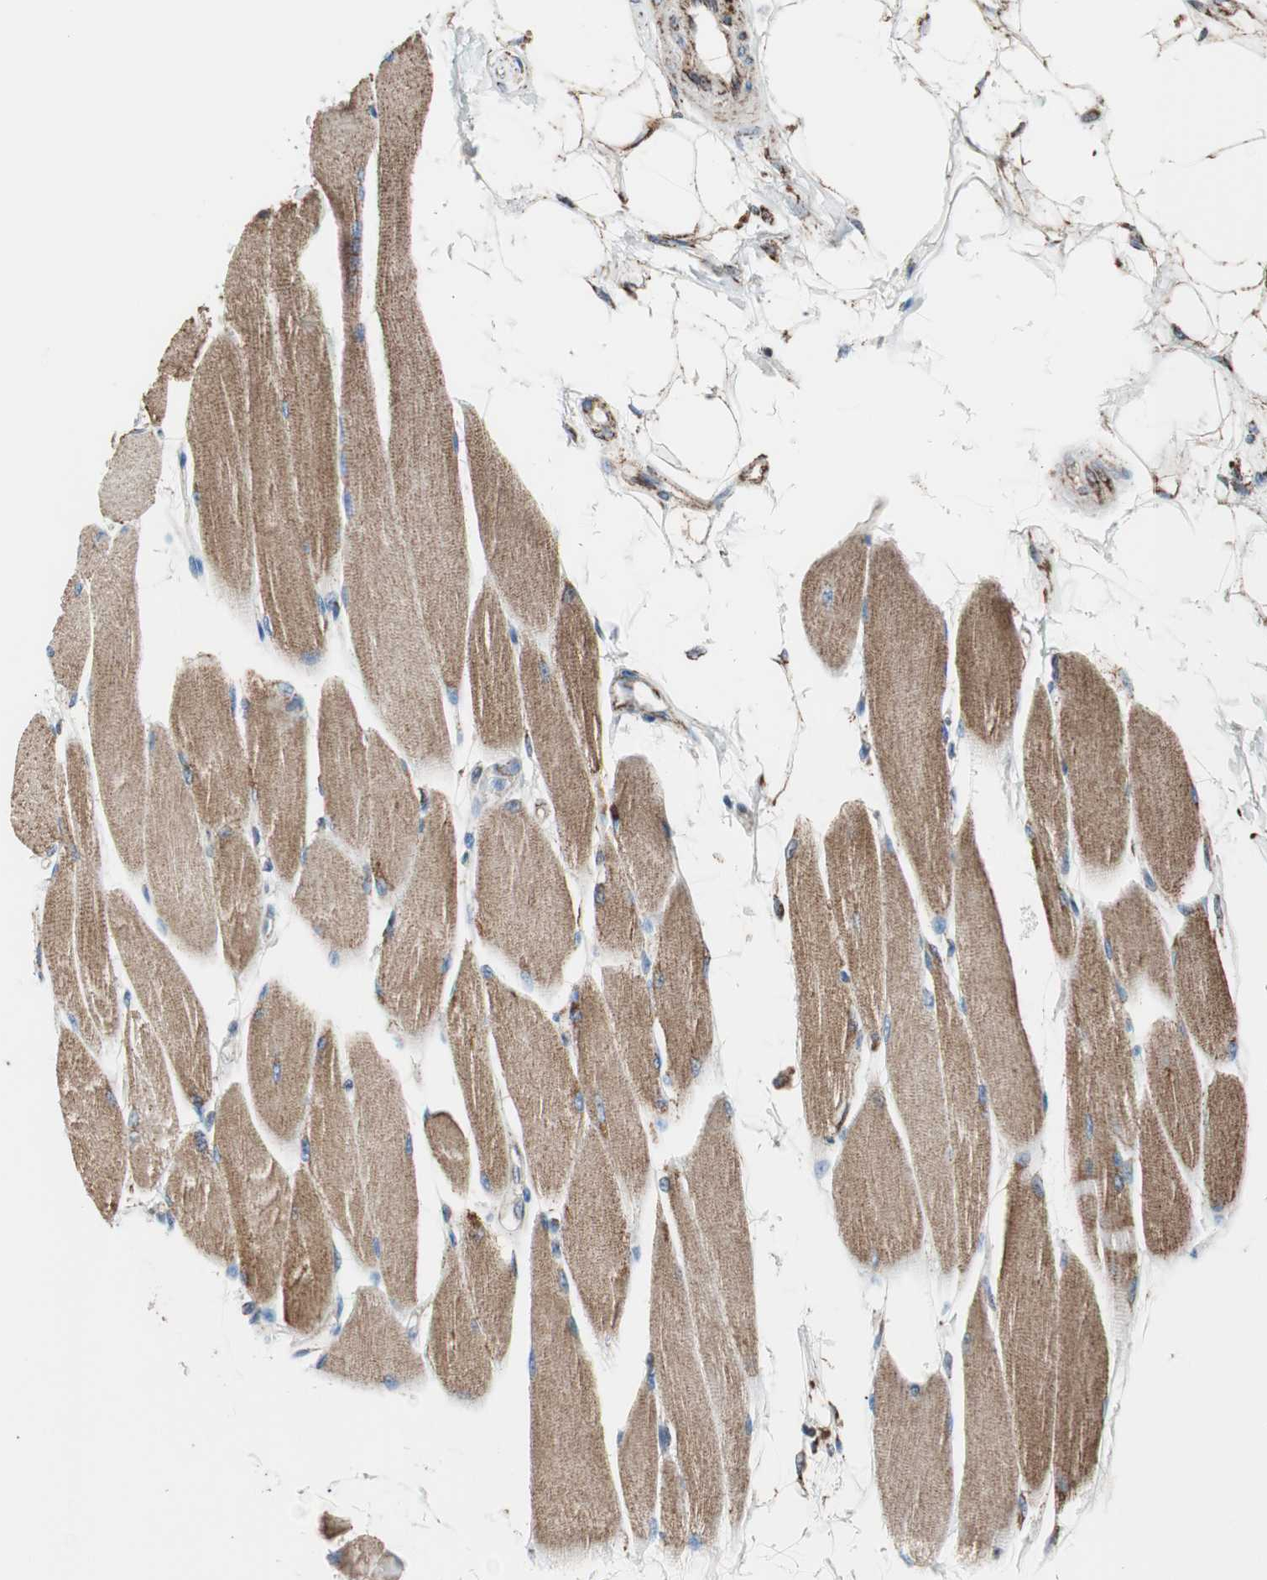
{"staining": {"intensity": "moderate", "quantity": ">75%", "location": "cytoplasmic/membranous"}, "tissue": "skeletal muscle", "cell_type": "Myocytes", "image_type": "normal", "snomed": [{"axis": "morphology", "description": "Normal tissue, NOS"}, {"axis": "topography", "description": "Skeletal muscle"}, {"axis": "topography", "description": "Peripheral nerve tissue"}], "caption": "IHC histopathology image of normal skeletal muscle stained for a protein (brown), which displays medium levels of moderate cytoplasmic/membranous staining in approximately >75% of myocytes.", "gene": "PCSK4", "patient": {"sex": "female", "age": 84}}